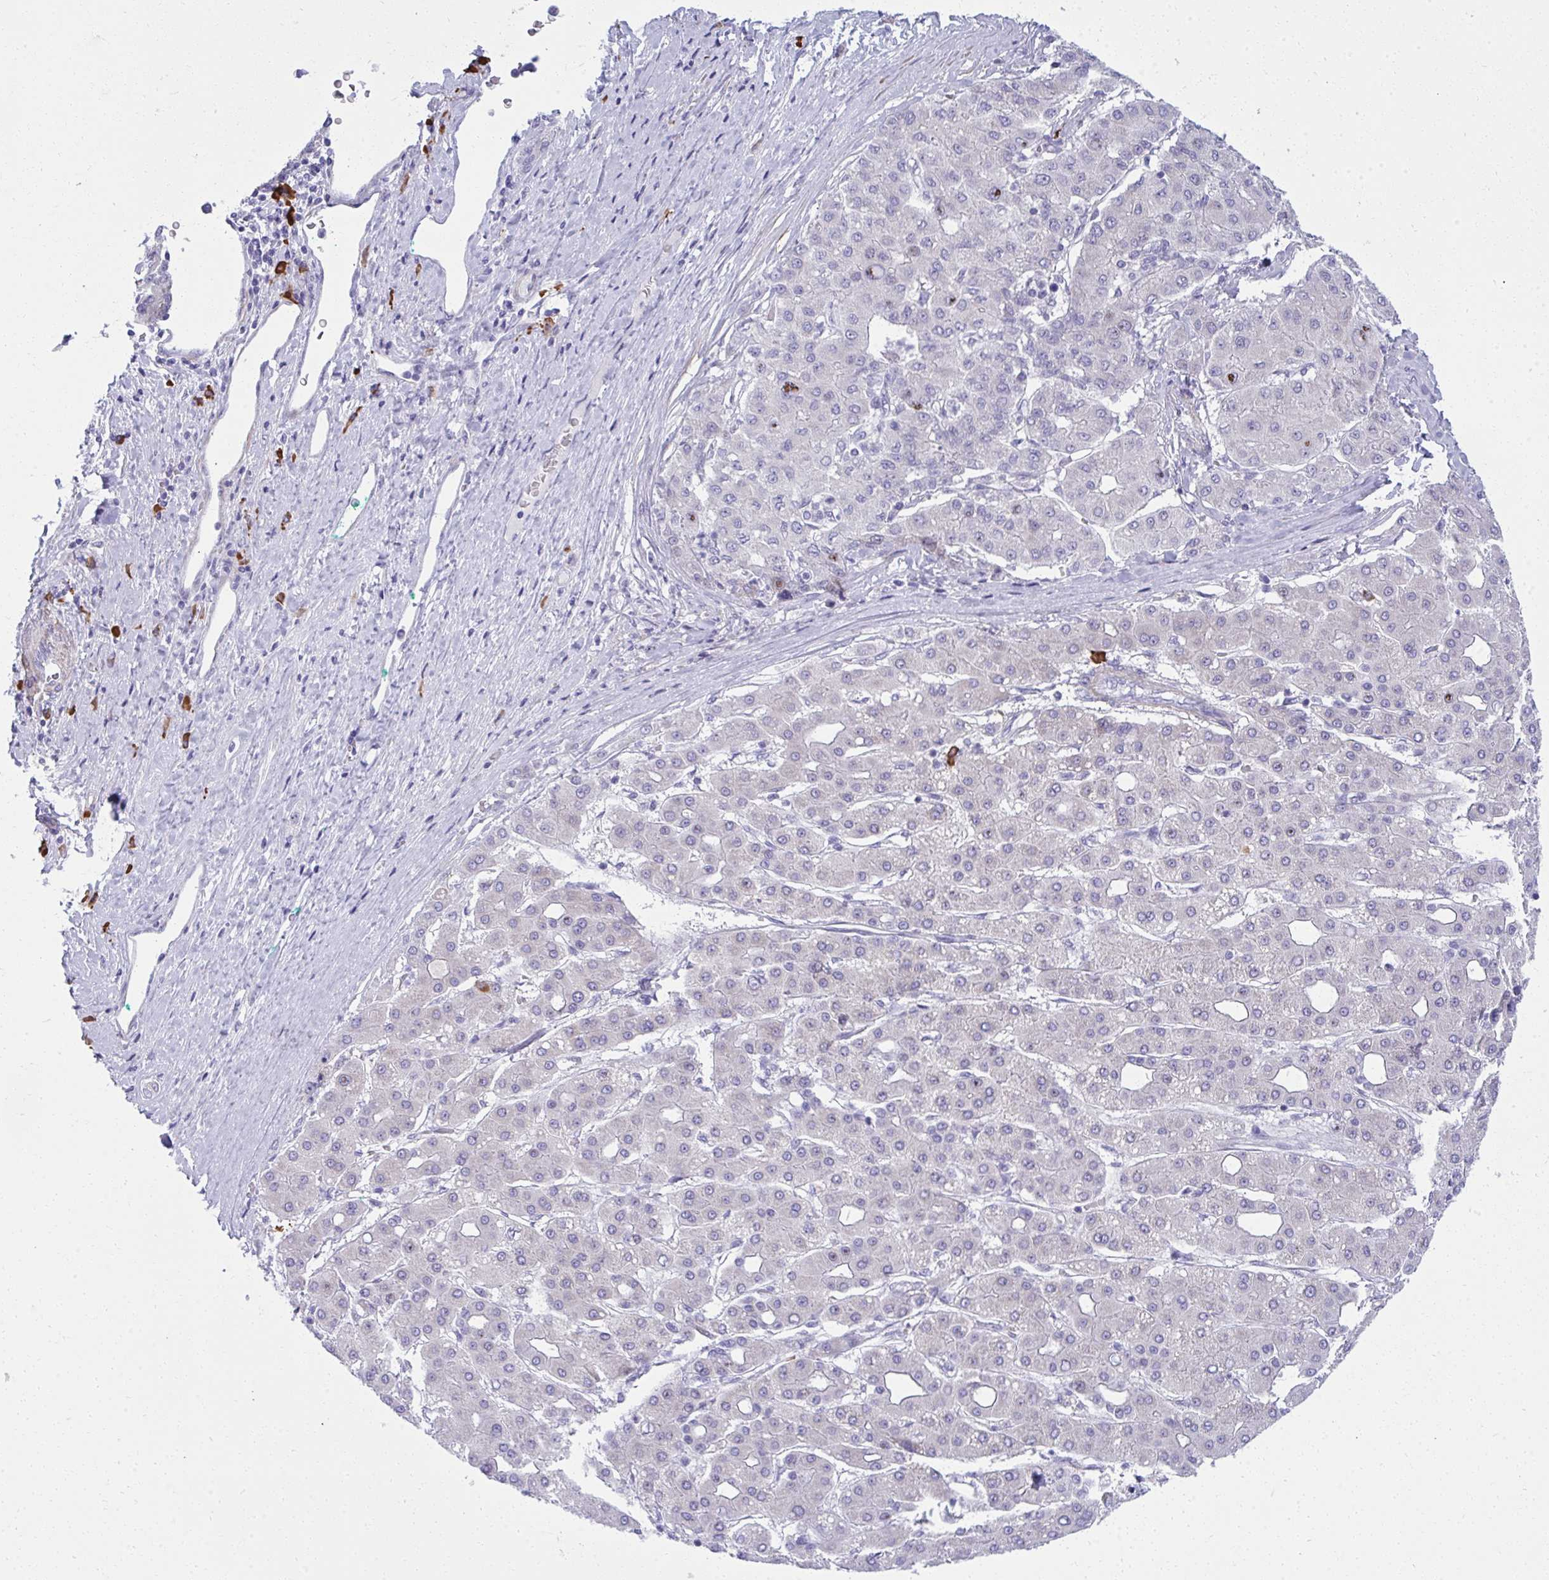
{"staining": {"intensity": "negative", "quantity": "none", "location": "none"}, "tissue": "liver cancer", "cell_type": "Tumor cells", "image_type": "cancer", "snomed": [{"axis": "morphology", "description": "Carcinoma, Hepatocellular, NOS"}, {"axis": "topography", "description": "Liver"}], "caption": "Tumor cells show no significant expression in liver hepatocellular carcinoma. Nuclei are stained in blue.", "gene": "PUS7L", "patient": {"sex": "male", "age": 65}}